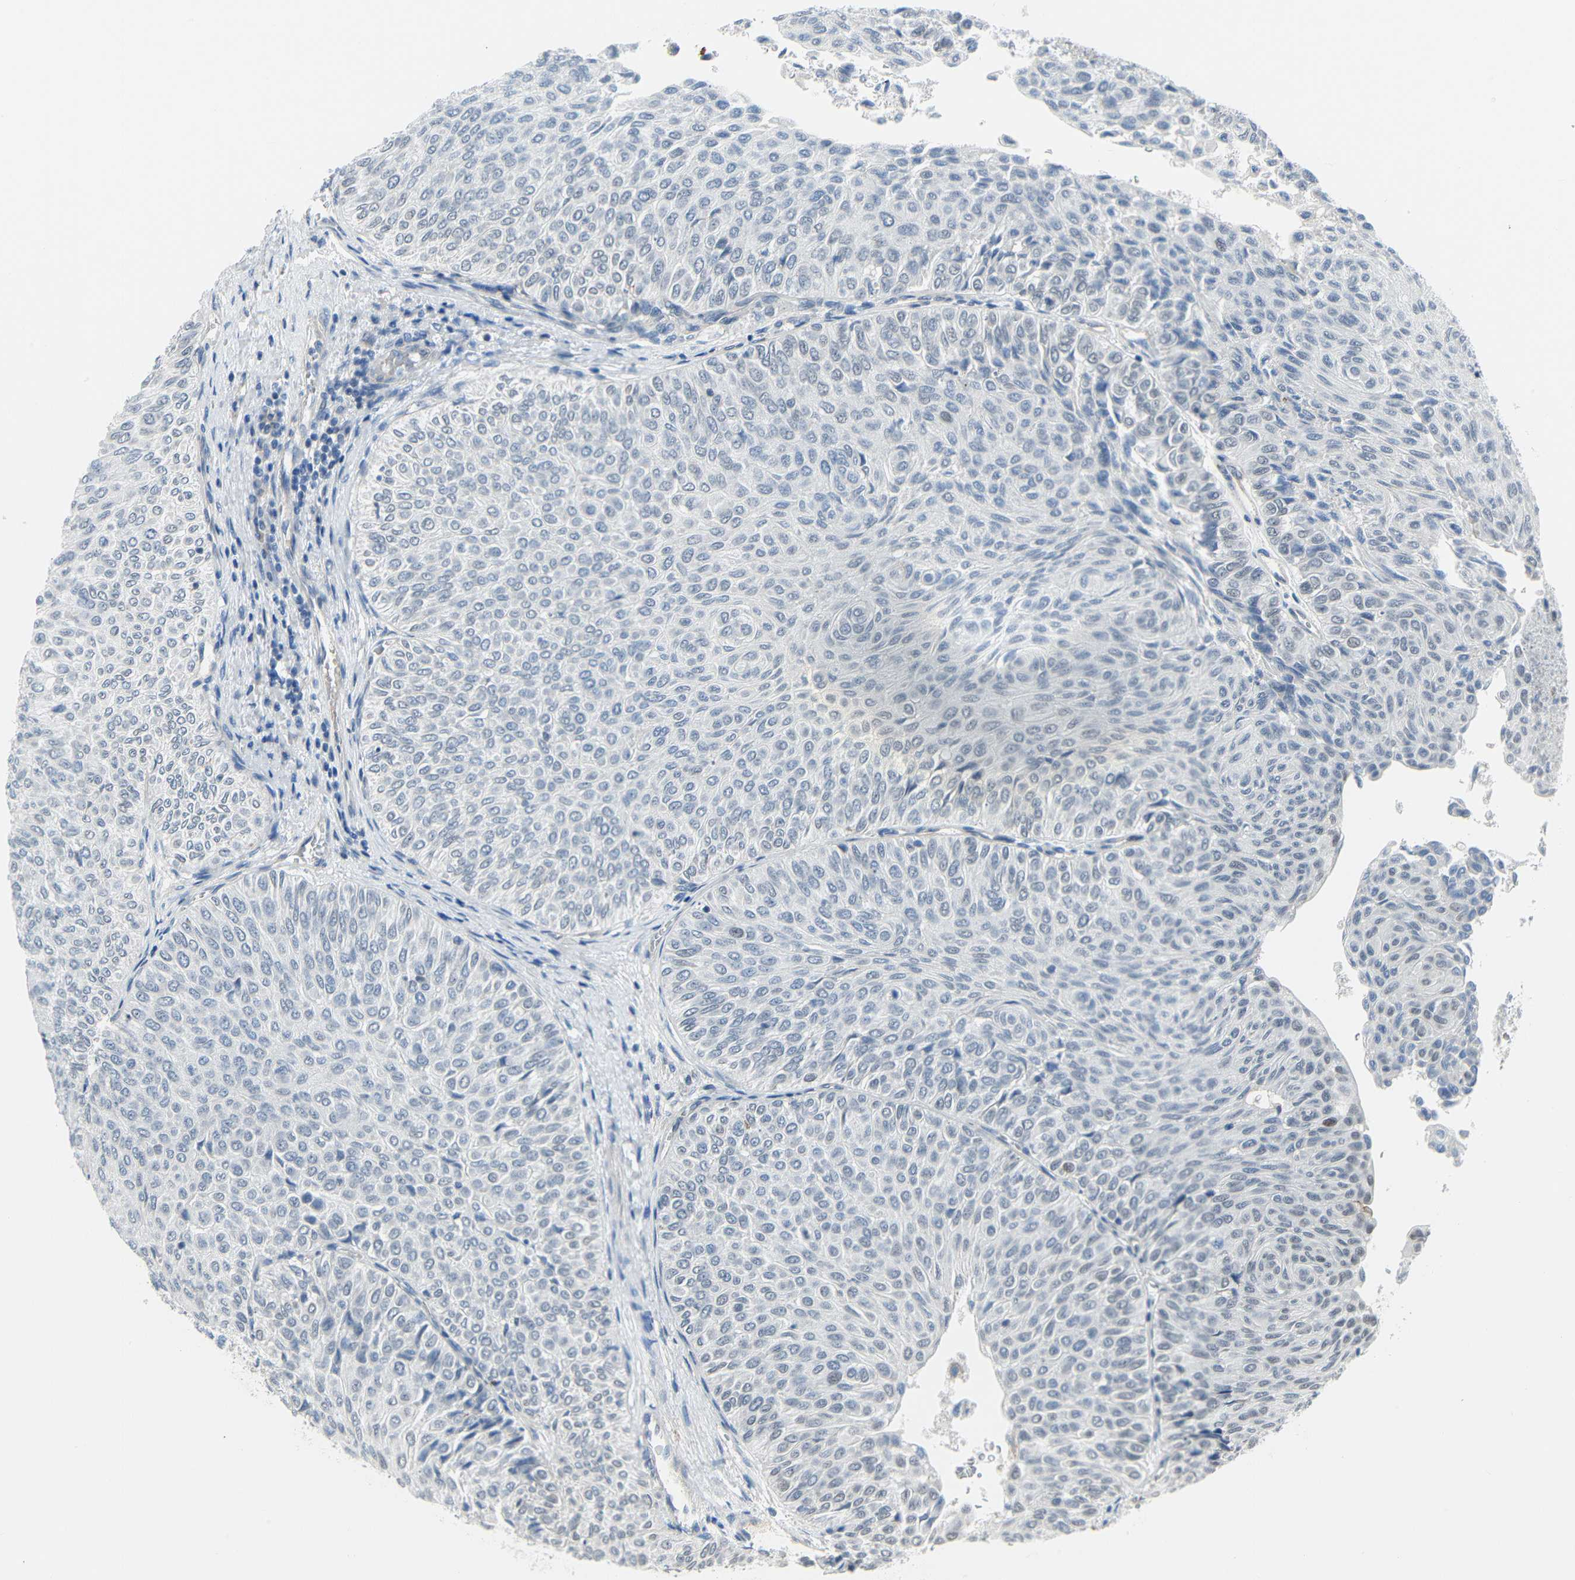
{"staining": {"intensity": "negative", "quantity": "none", "location": "none"}, "tissue": "urothelial cancer", "cell_type": "Tumor cells", "image_type": "cancer", "snomed": [{"axis": "morphology", "description": "Urothelial carcinoma, Low grade"}, {"axis": "topography", "description": "Urinary bladder"}], "caption": "IHC of urothelial cancer reveals no positivity in tumor cells.", "gene": "IMPG2", "patient": {"sex": "male", "age": 78}}